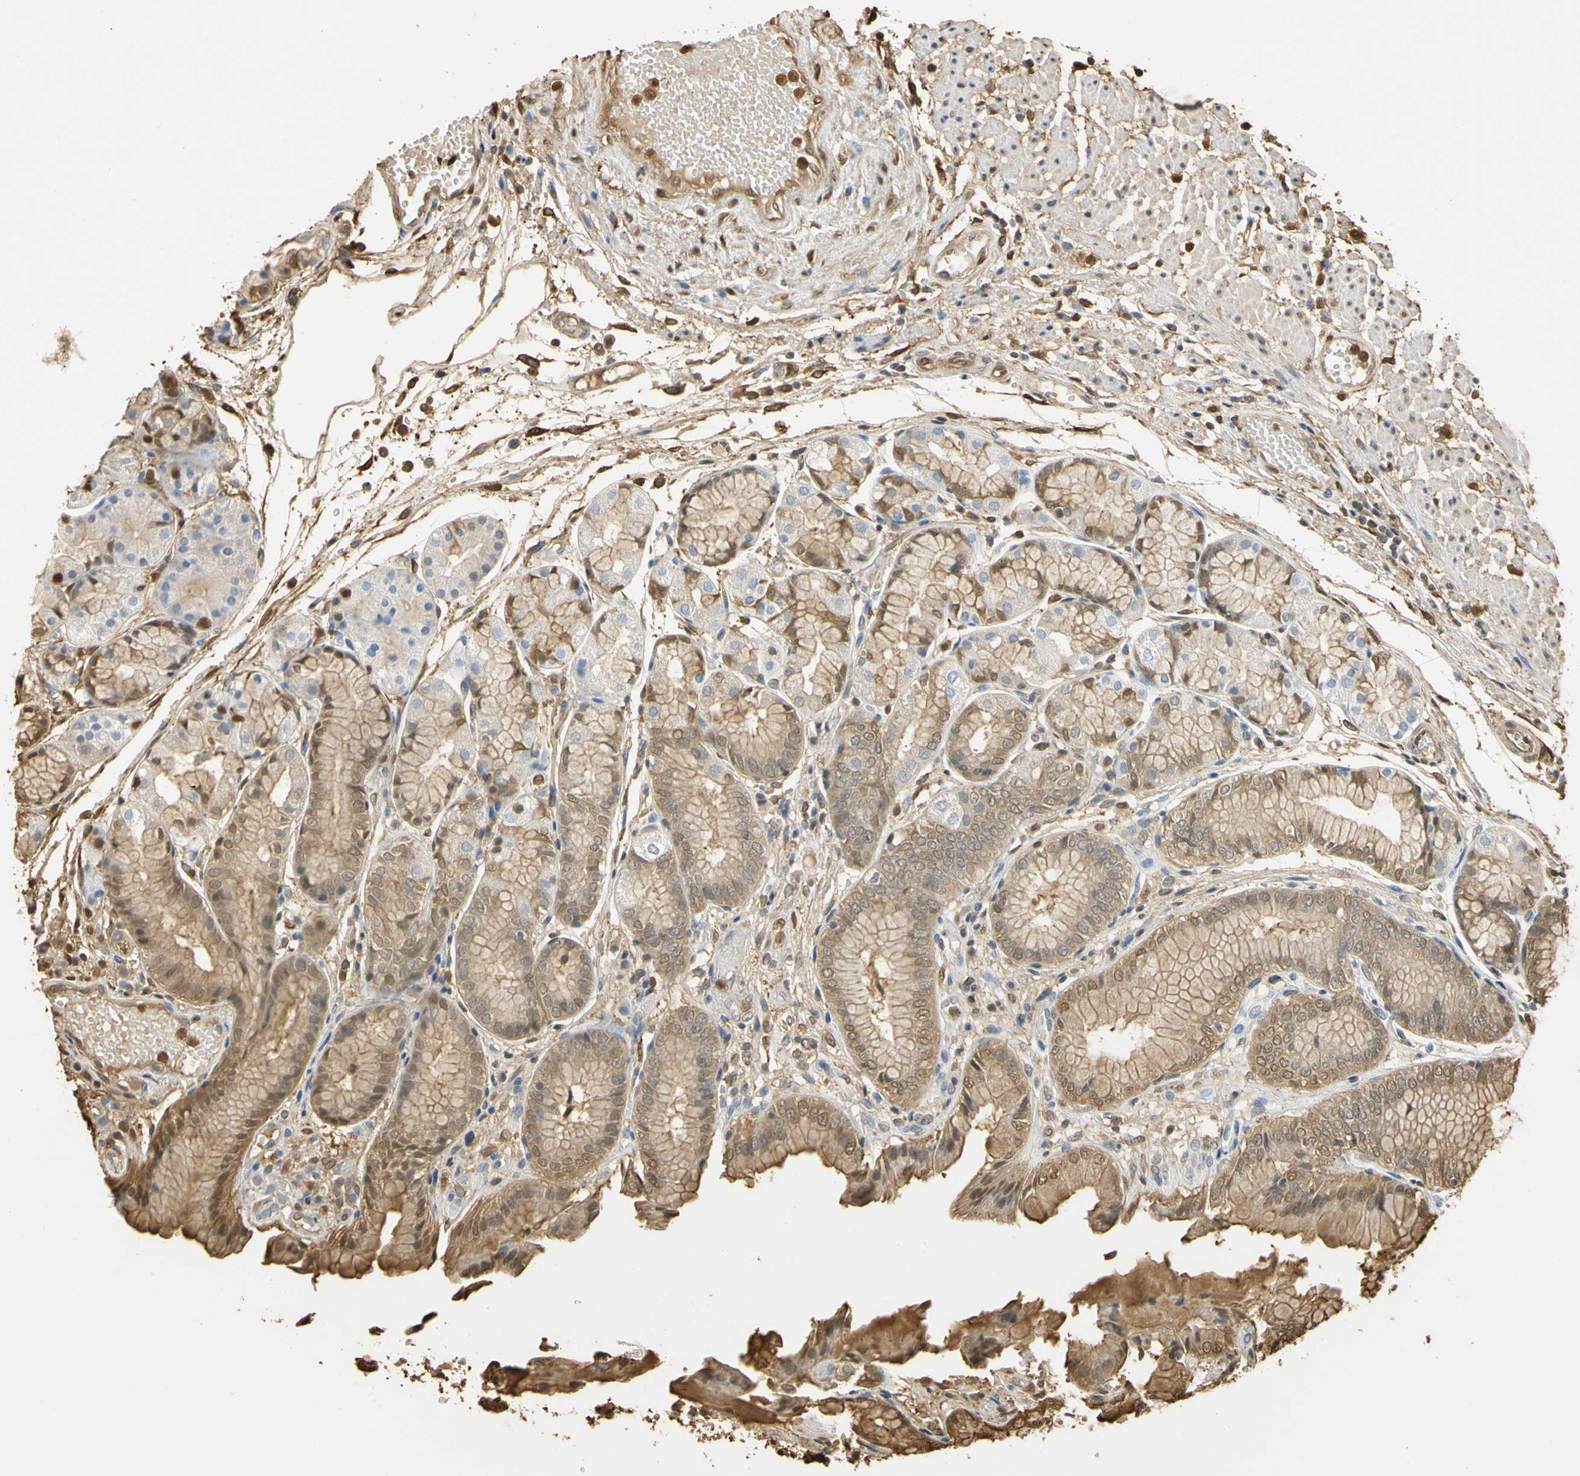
{"staining": {"intensity": "moderate", "quantity": "25%-75%", "location": "cytoplasmic/membranous,nuclear"}, "tissue": "stomach", "cell_type": "Glandular cells", "image_type": "normal", "snomed": [{"axis": "morphology", "description": "Normal tissue, NOS"}, {"axis": "topography", "description": "Stomach, upper"}], "caption": "About 25%-75% of glandular cells in normal human stomach demonstrate moderate cytoplasmic/membranous,nuclear protein expression as visualized by brown immunohistochemical staining.", "gene": "S100A6", "patient": {"sex": "male", "age": 72}}